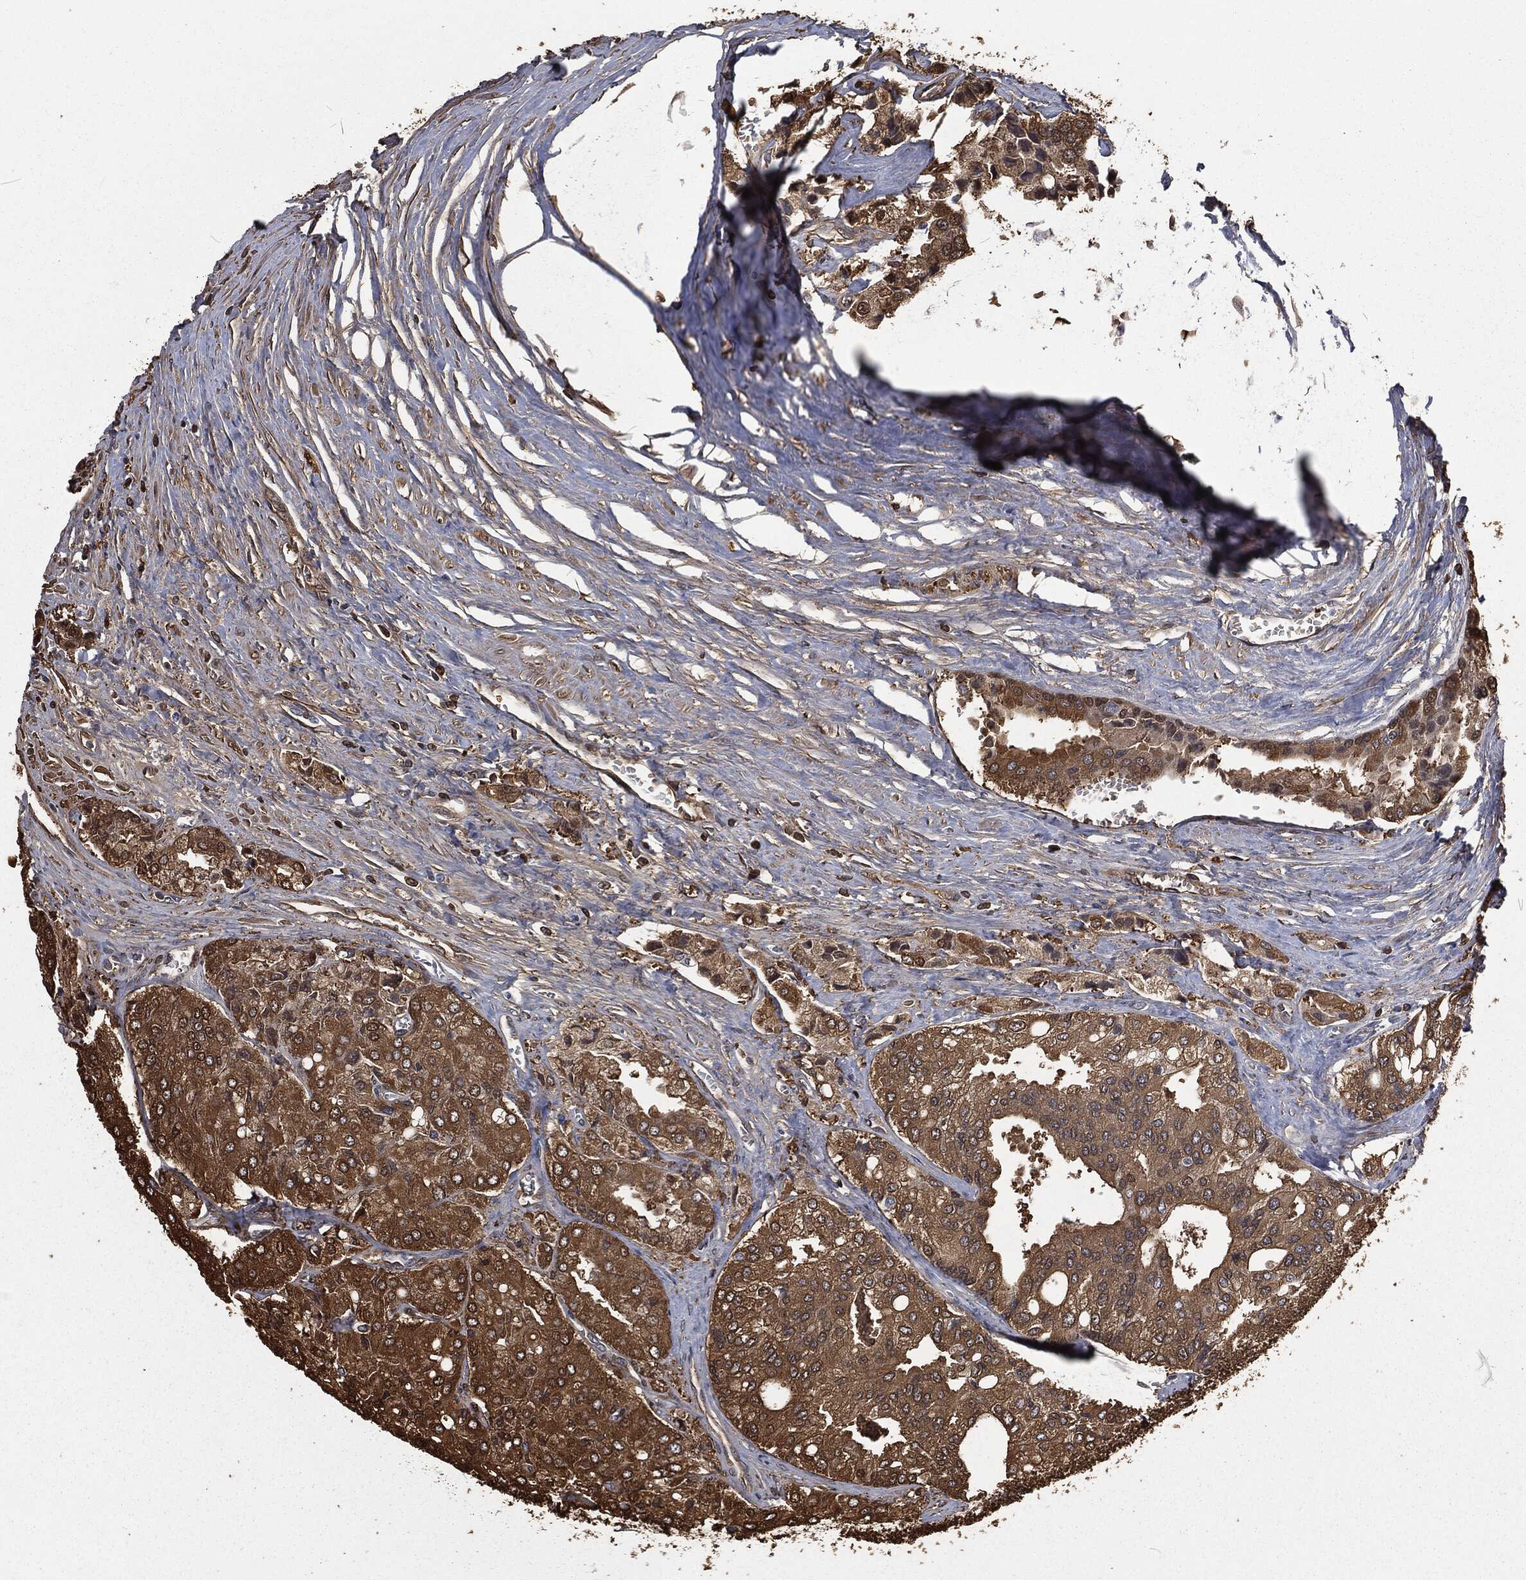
{"staining": {"intensity": "strong", "quantity": ">75%", "location": "cytoplasmic/membranous"}, "tissue": "prostate cancer", "cell_type": "Tumor cells", "image_type": "cancer", "snomed": [{"axis": "morphology", "description": "Adenocarcinoma, NOS"}, {"axis": "topography", "description": "Prostate and seminal vesicle, NOS"}, {"axis": "topography", "description": "Prostate"}], "caption": "Immunohistochemical staining of prostate adenocarcinoma demonstrates high levels of strong cytoplasmic/membranous staining in about >75% of tumor cells.", "gene": "PRDX4", "patient": {"sex": "male", "age": 67}}